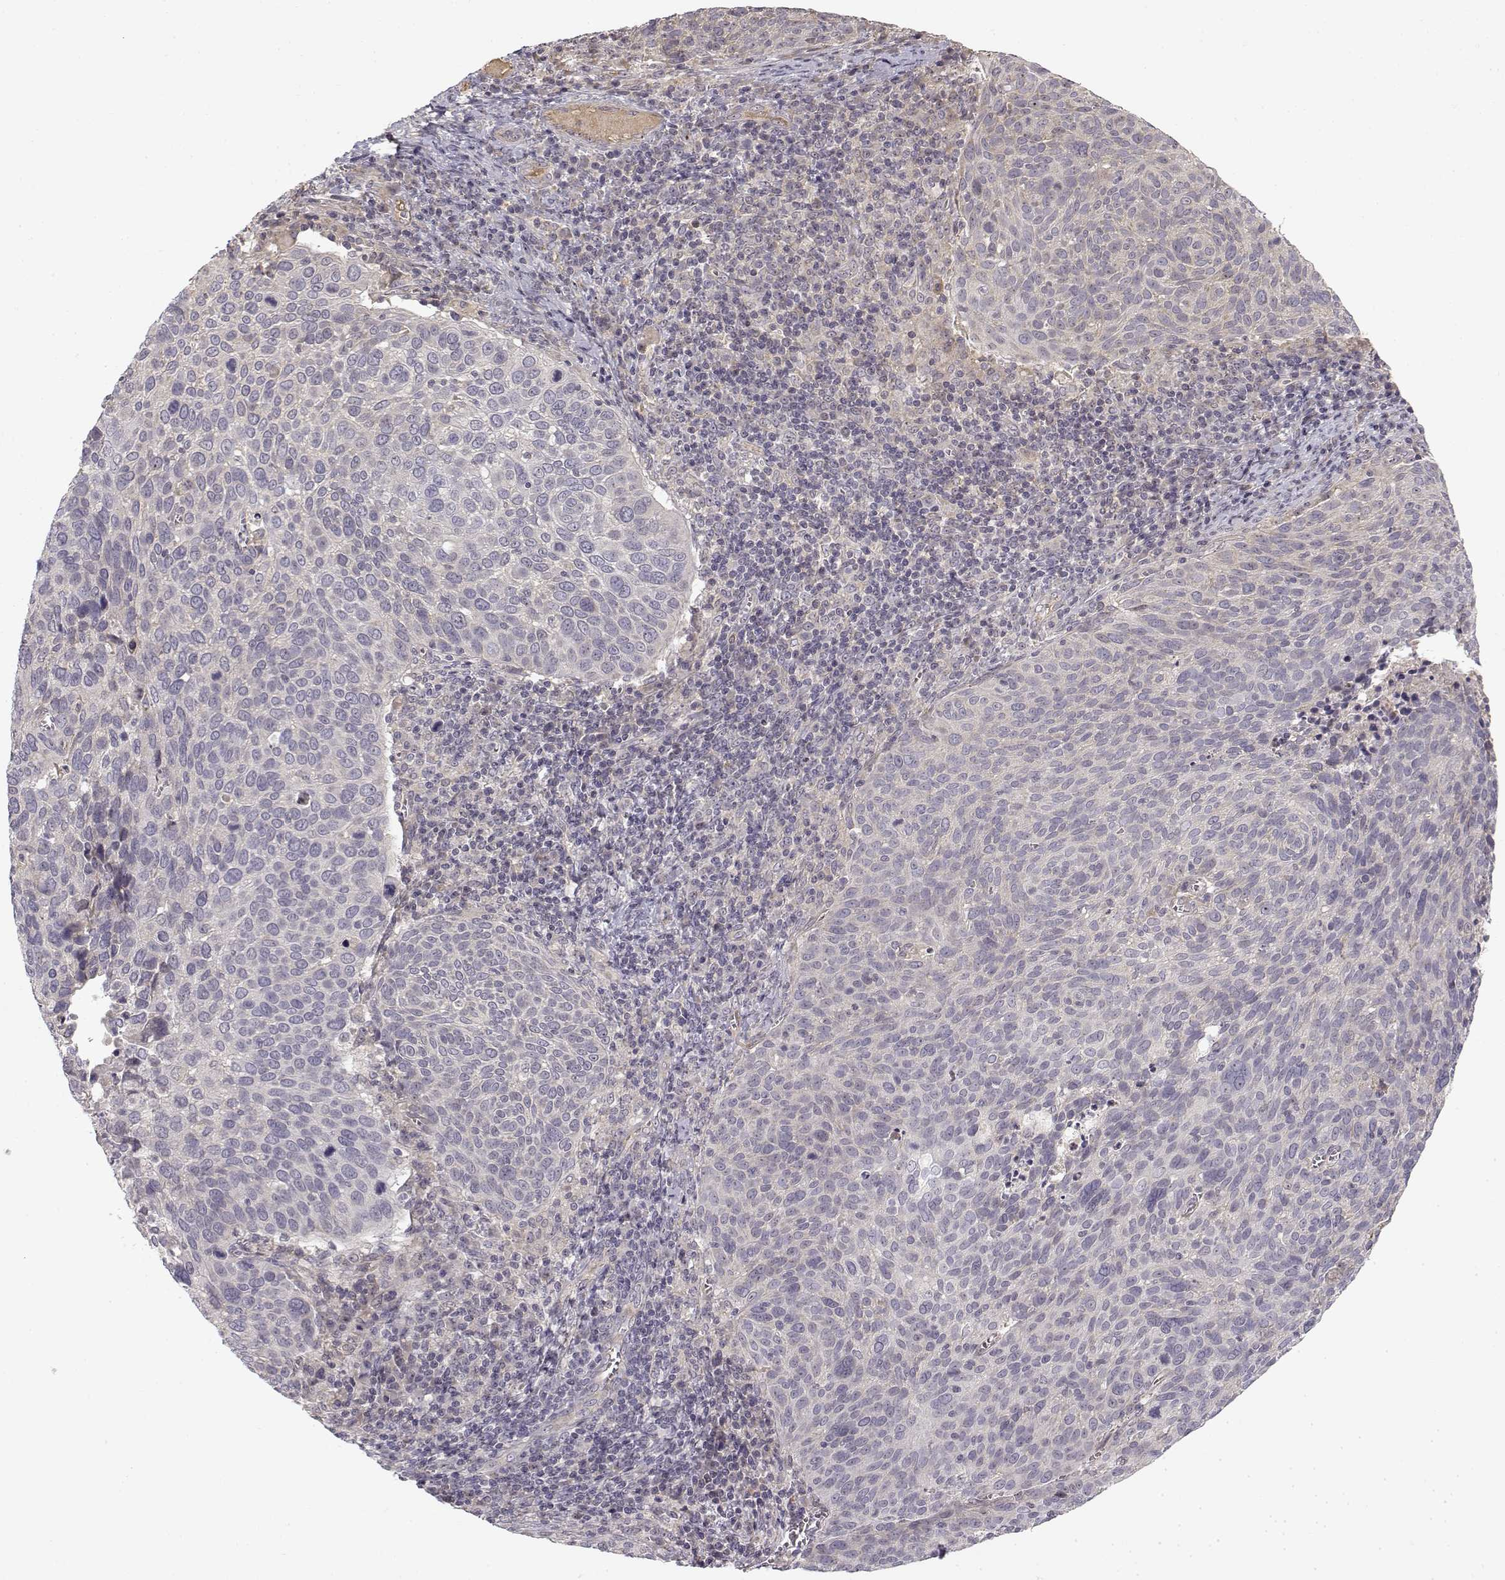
{"staining": {"intensity": "negative", "quantity": "none", "location": "none"}, "tissue": "cervical cancer", "cell_type": "Tumor cells", "image_type": "cancer", "snomed": [{"axis": "morphology", "description": "Squamous cell carcinoma, NOS"}, {"axis": "topography", "description": "Cervix"}], "caption": "A micrograph of human cervical cancer is negative for staining in tumor cells. Nuclei are stained in blue.", "gene": "MED12L", "patient": {"sex": "female", "age": 39}}